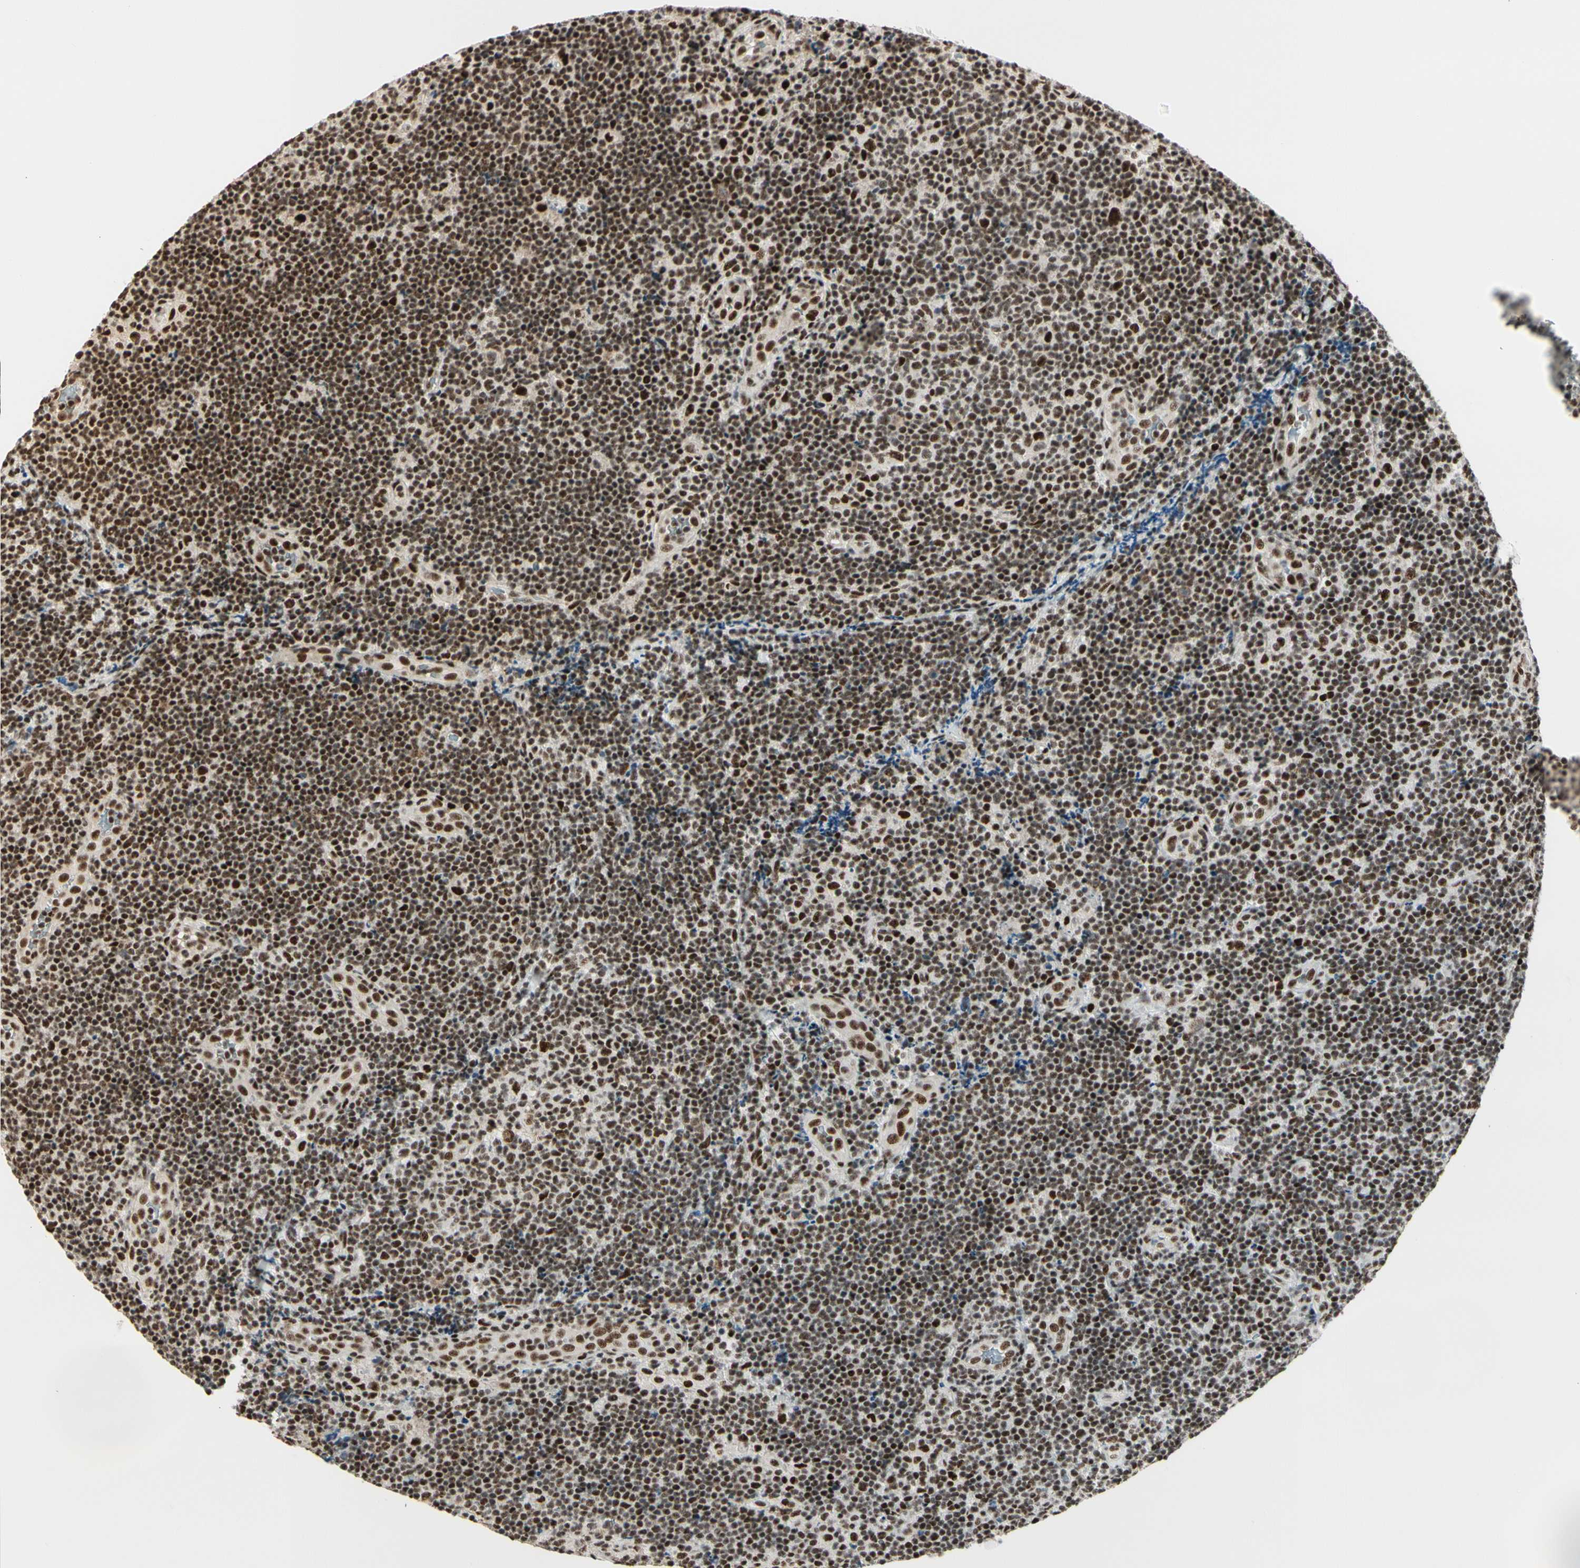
{"staining": {"intensity": "strong", "quantity": ">75%", "location": "nuclear"}, "tissue": "lymphoma", "cell_type": "Tumor cells", "image_type": "cancer", "snomed": [{"axis": "morphology", "description": "Malignant lymphoma, non-Hodgkin's type, Low grade"}, {"axis": "topography", "description": "Lymph node"}], "caption": "Strong nuclear expression for a protein is present in approximately >75% of tumor cells of lymphoma using immunohistochemistry.", "gene": "HEXIM1", "patient": {"sex": "male", "age": 83}}